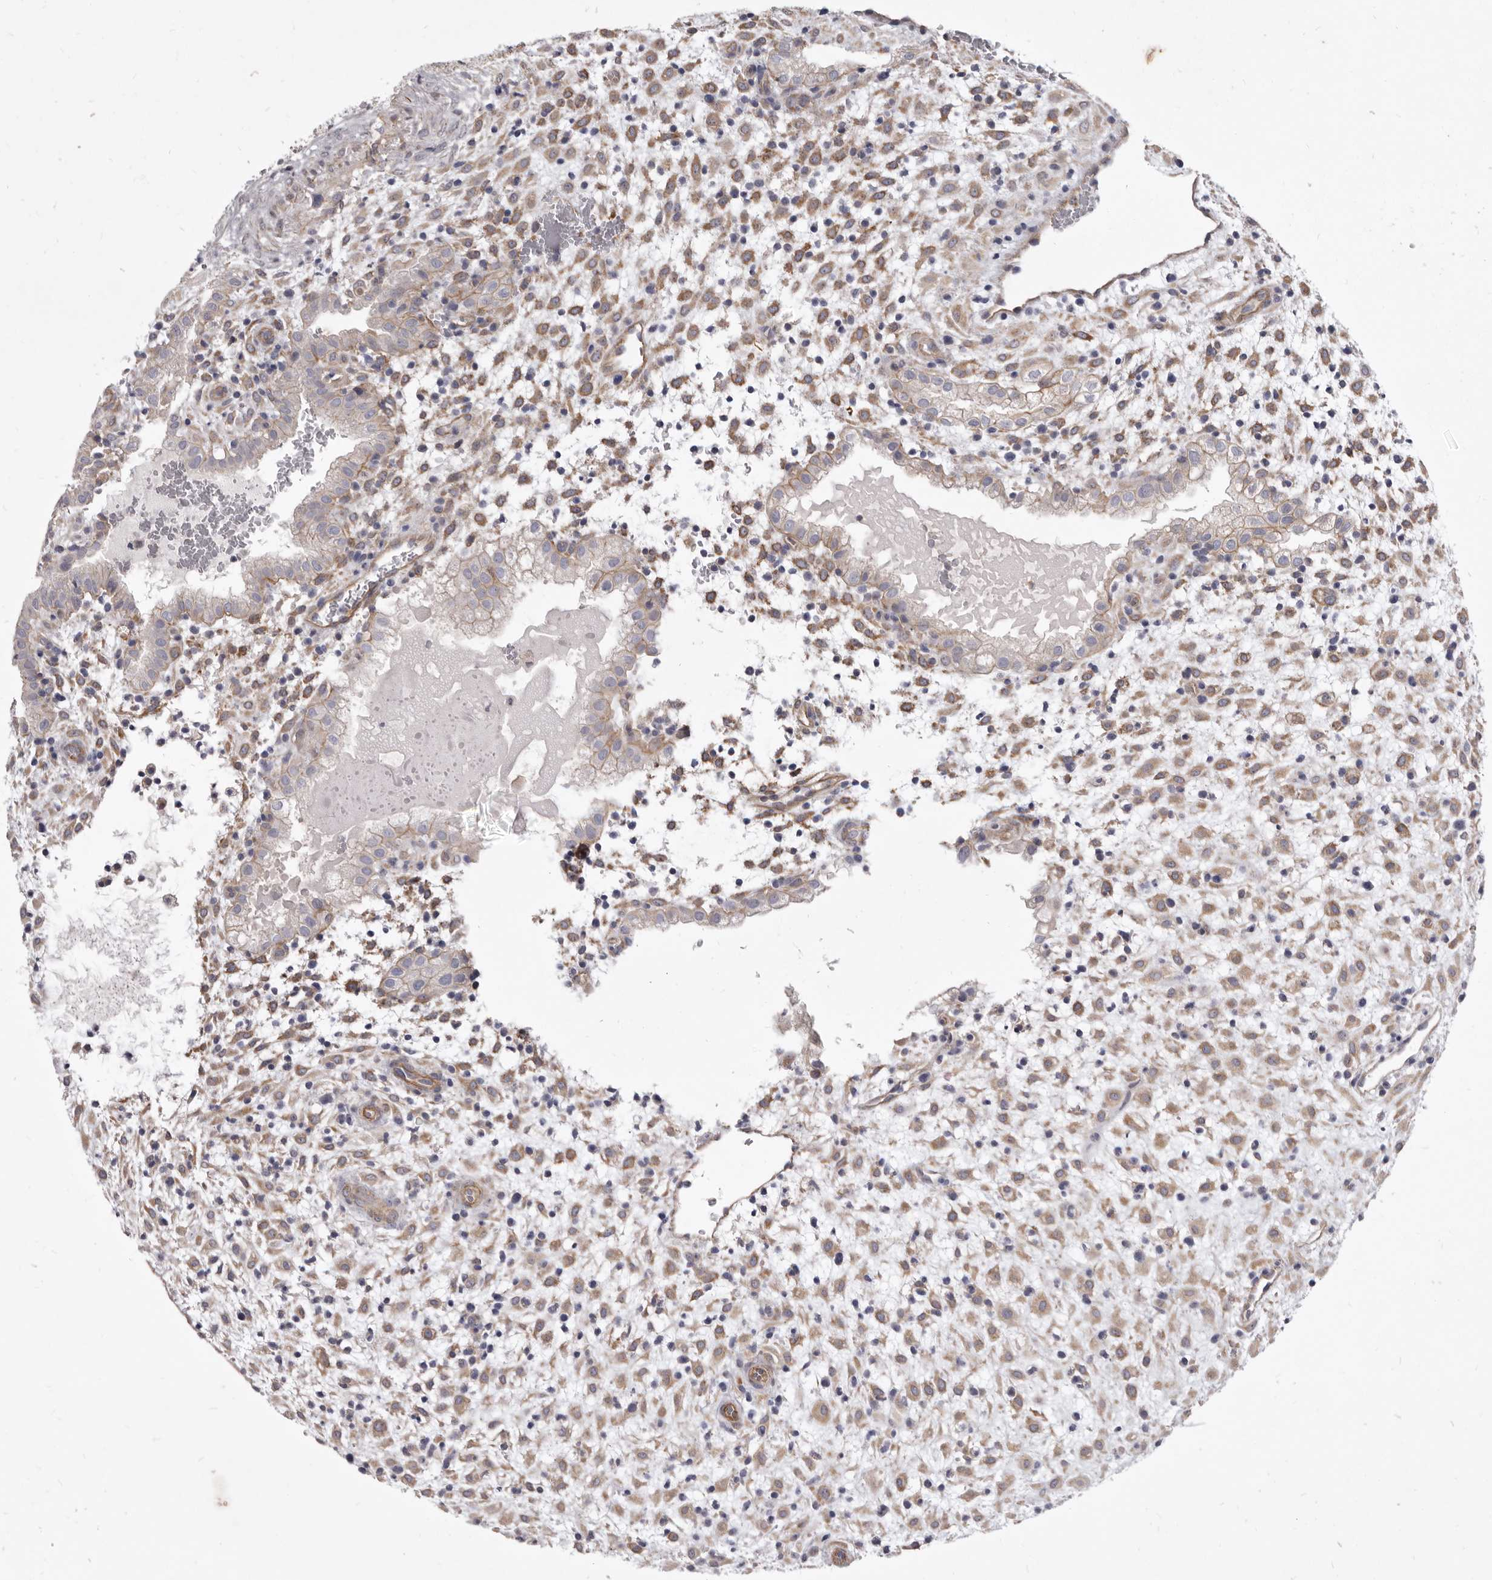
{"staining": {"intensity": "moderate", "quantity": ">75%", "location": "cytoplasmic/membranous"}, "tissue": "placenta", "cell_type": "Decidual cells", "image_type": "normal", "snomed": [{"axis": "morphology", "description": "Normal tissue, NOS"}, {"axis": "topography", "description": "Placenta"}], "caption": "Immunohistochemistry (DAB) staining of benign placenta exhibits moderate cytoplasmic/membranous protein positivity in approximately >75% of decidual cells. (Brightfield microscopy of DAB IHC at high magnification).", "gene": "P2RX6", "patient": {"sex": "female", "age": 35}}